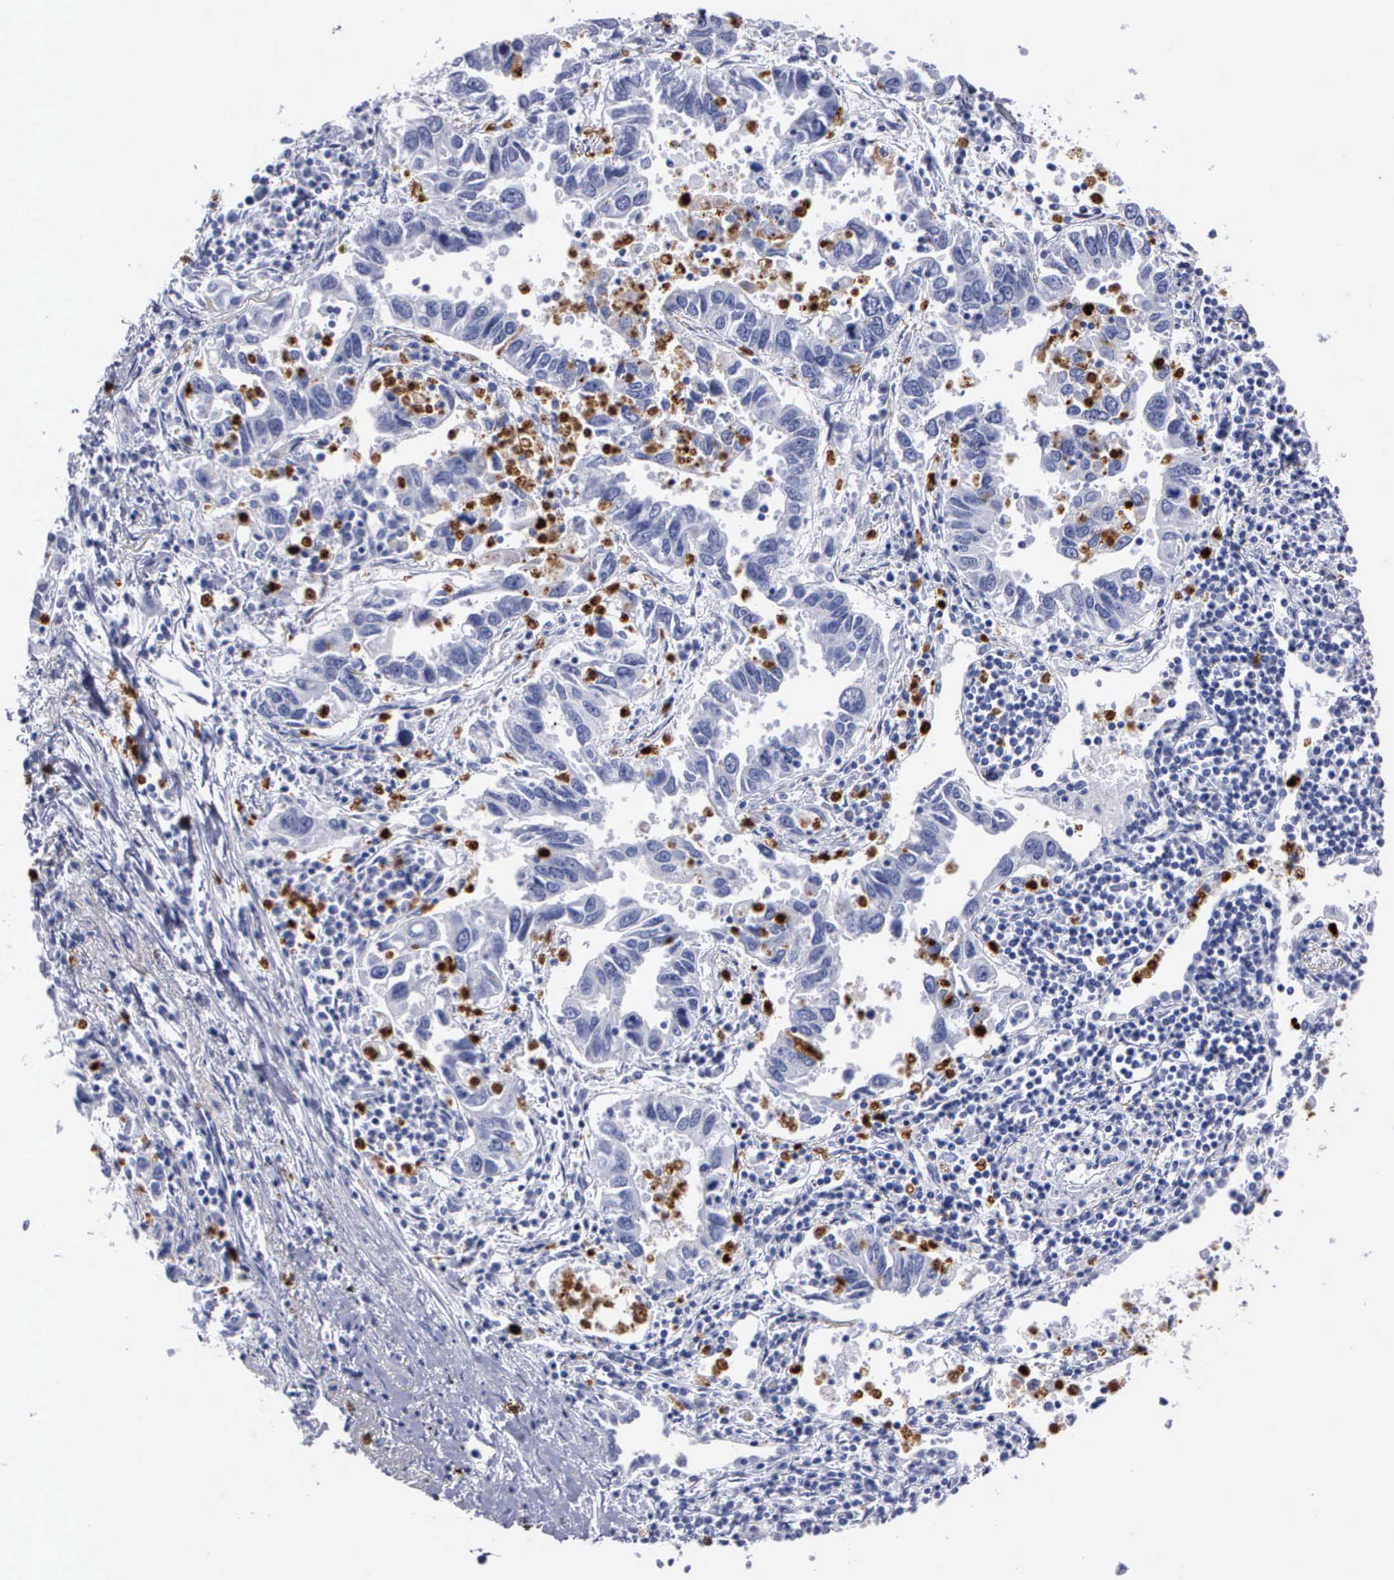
{"staining": {"intensity": "negative", "quantity": "none", "location": "none"}, "tissue": "lung cancer", "cell_type": "Tumor cells", "image_type": "cancer", "snomed": [{"axis": "morphology", "description": "Adenocarcinoma, NOS"}, {"axis": "topography", "description": "Lung"}], "caption": "An IHC image of lung cancer (adenocarcinoma) is shown. There is no staining in tumor cells of lung cancer (adenocarcinoma).", "gene": "CTSG", "patient": {"sex": "male", "age": 48}}